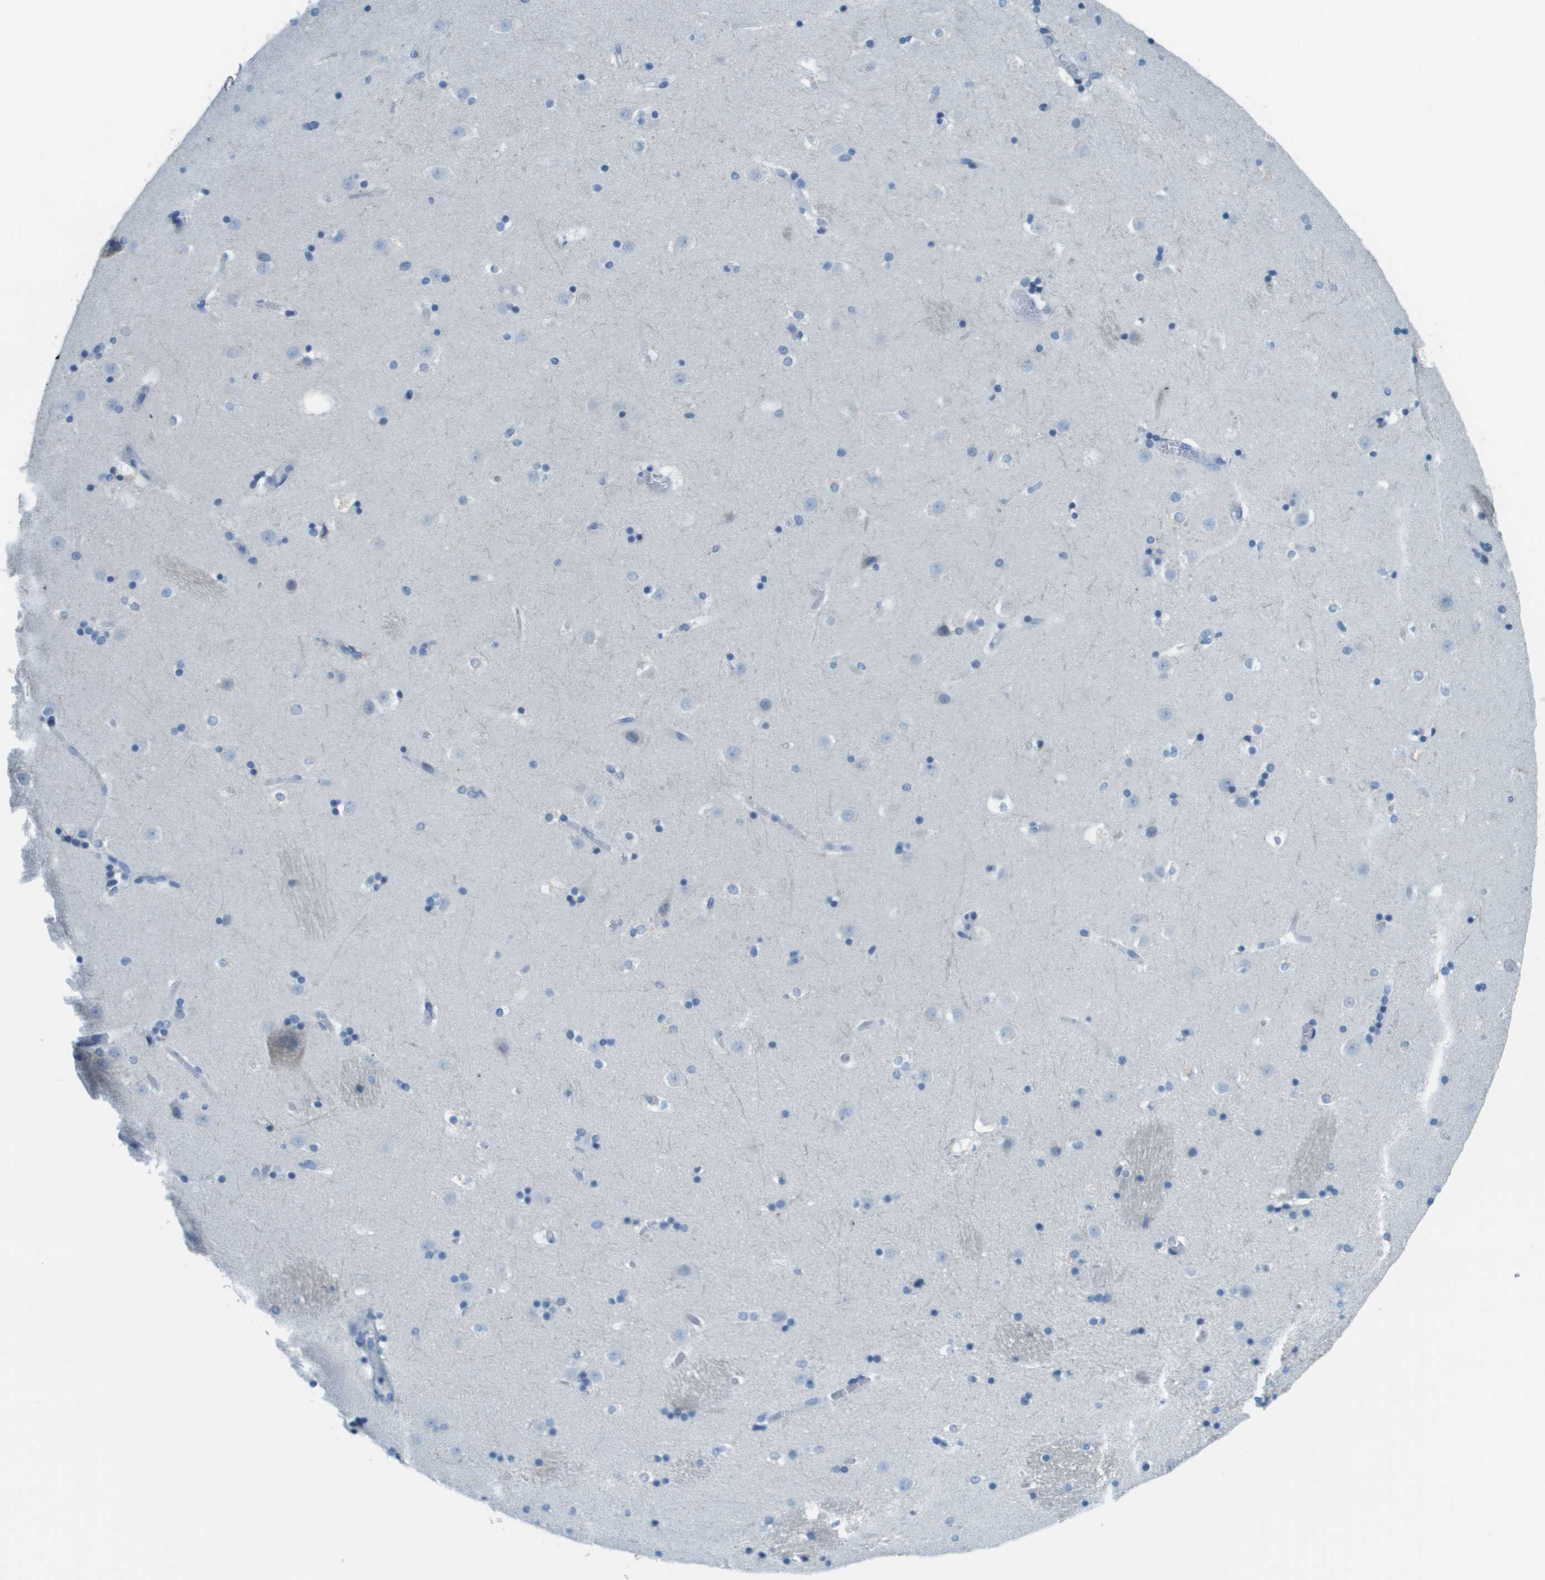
{"staining": {"intensity": "negative", "quantity": "none", "location": "none"}, "tissue": "caudate", "cell_type": "Glial cells", "image_type": "normal", "snomed": [{"axis": "morphology", "description": "Normal tissue, NOS"}, {"axis": "topography", "description": "Lateral ventricle wall"}], "caption": "This is a image of immunohistochemistry staining of unremarkable caudate, which shows no positivity in glial cells.", "gene": "PTGDR2", "patient": {"sex": "male", "age": 45}}